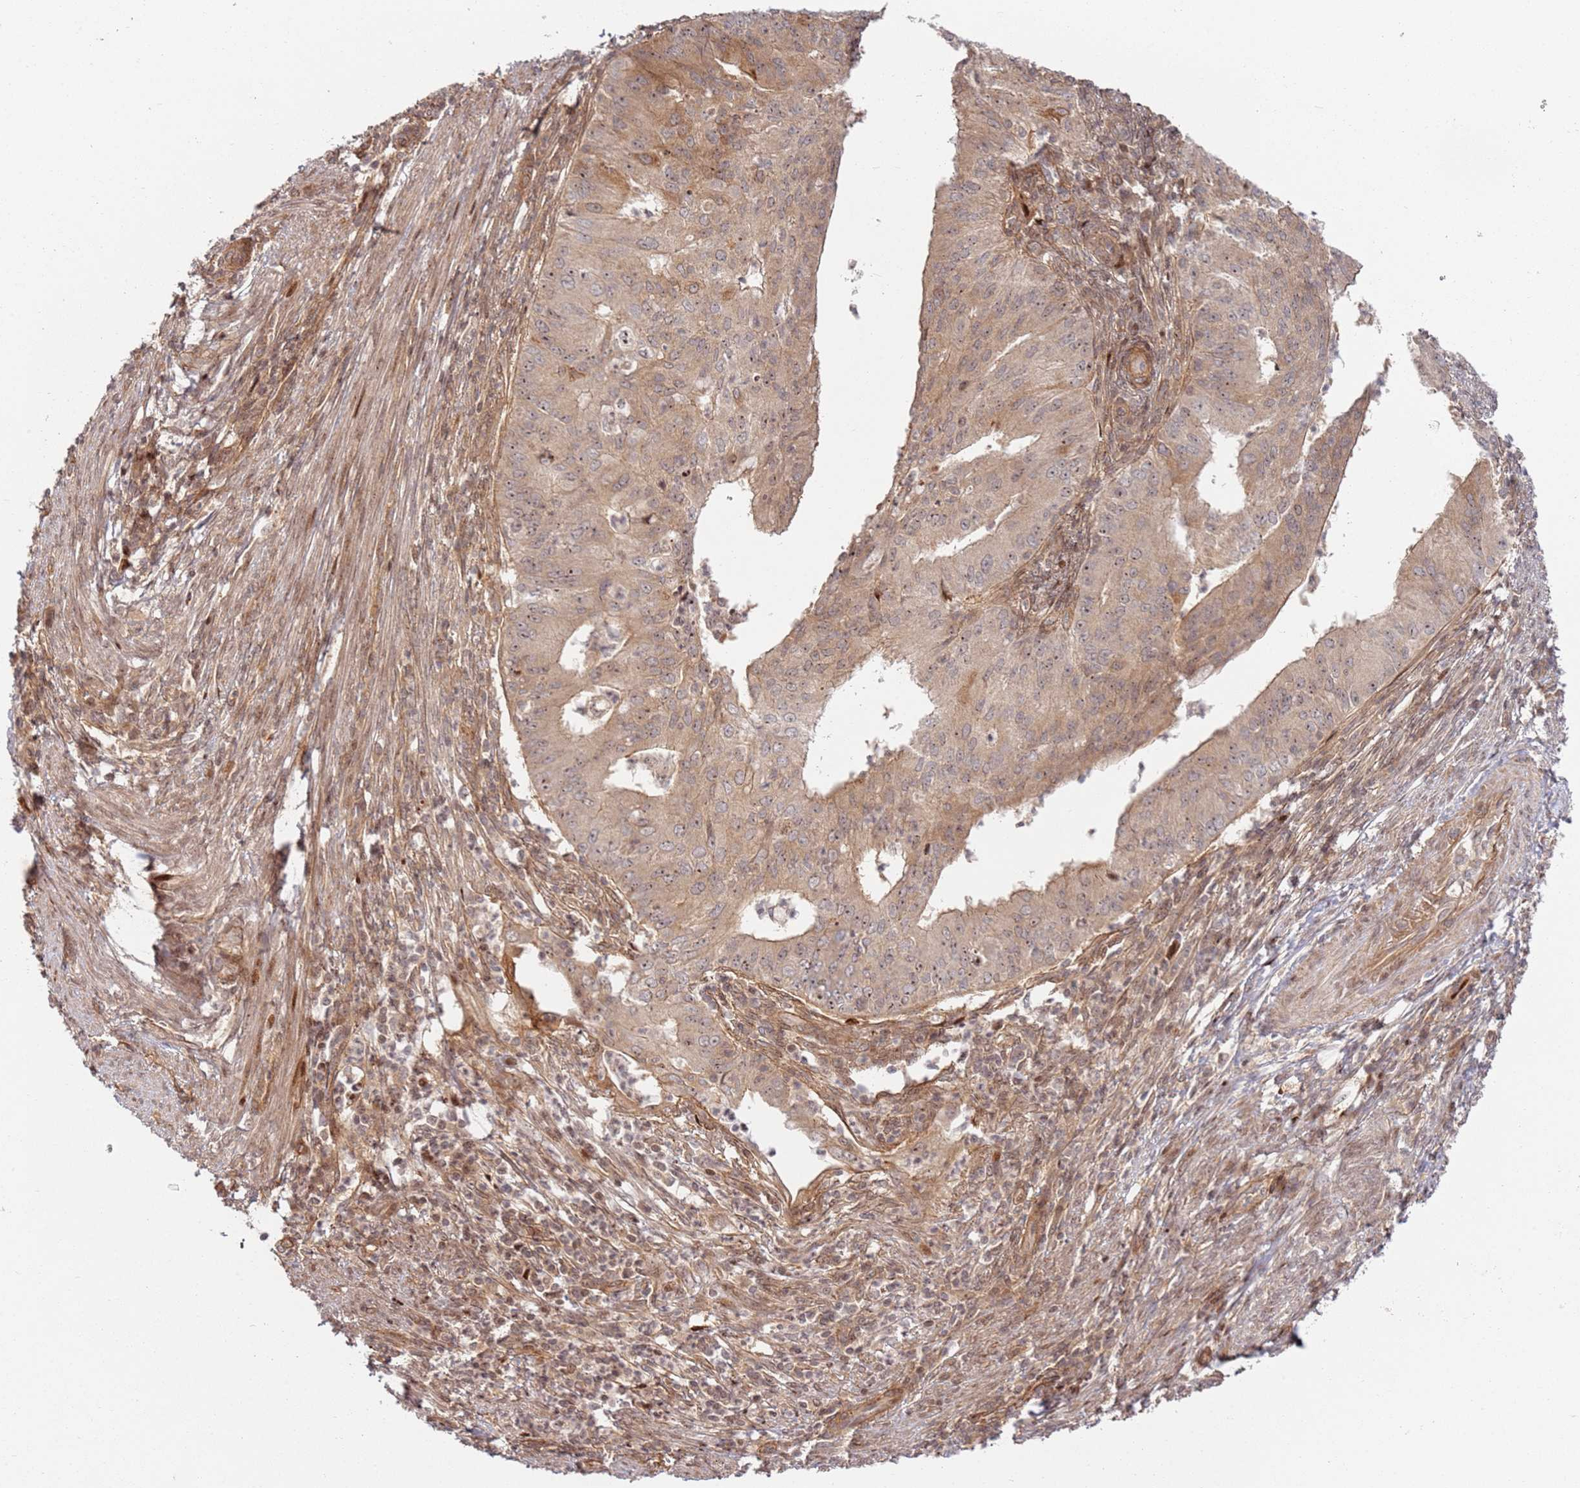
{"staining": {"intensity": "weak", "quantity": ">75%", "location": "cytoplasmic/membranous"}, "tissue": "endometrial cancer", "cell_type": "Tumor cells", "image_type": "cancer", "snomed": [{"axis": "morphology", "description": "Adenocarcinoma, NOS"}, {"axis": "topography", "description": "Endometrium"}], "caption": "A low amount of weak cytoplasmic/membranous positivity is seen in approximately >75% of tumor cells in endometrial cancer tissue.", "gene": "TMEM233", "patient": {"sex": "female", "age": 50}}